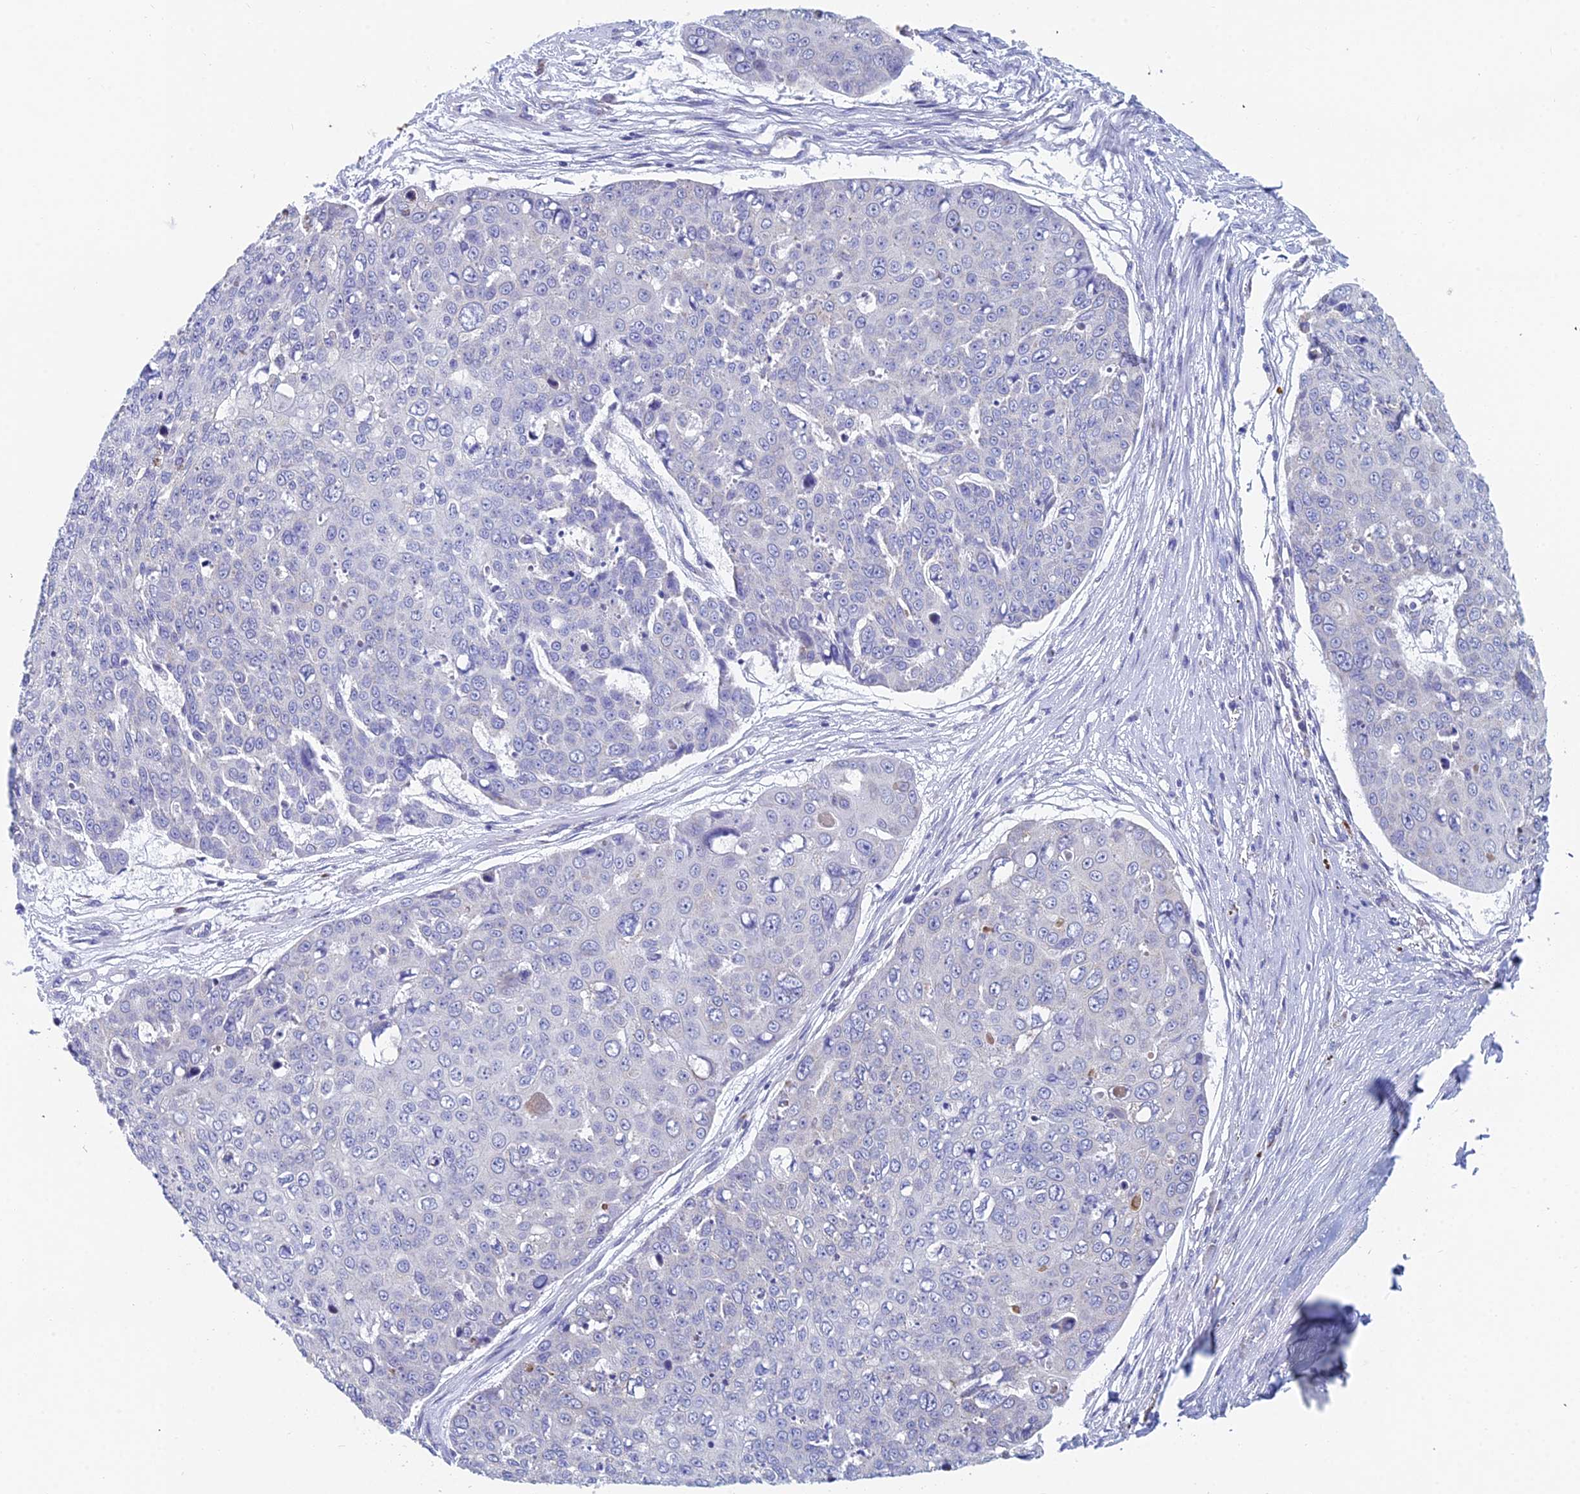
{"staining": {"intensity": "negative", "quantity": "none", "location": "none"}, "tissue": "skin cancer", "cell_type": "Tumor cells", "image_type": "cancer", "snomed": [{"axis": "morphology", "description": "Squamous cell carcinoma, NOS"}, {"axis": "topography", "description": "Skin"}], "caption": "High power microscopy micrograph of an IHC image of skin squamous cell carcinoma, revealing no significant expression in tumor cells.", "gene": "ACSM1", "patient": {"sex": "male", "age": 71}}